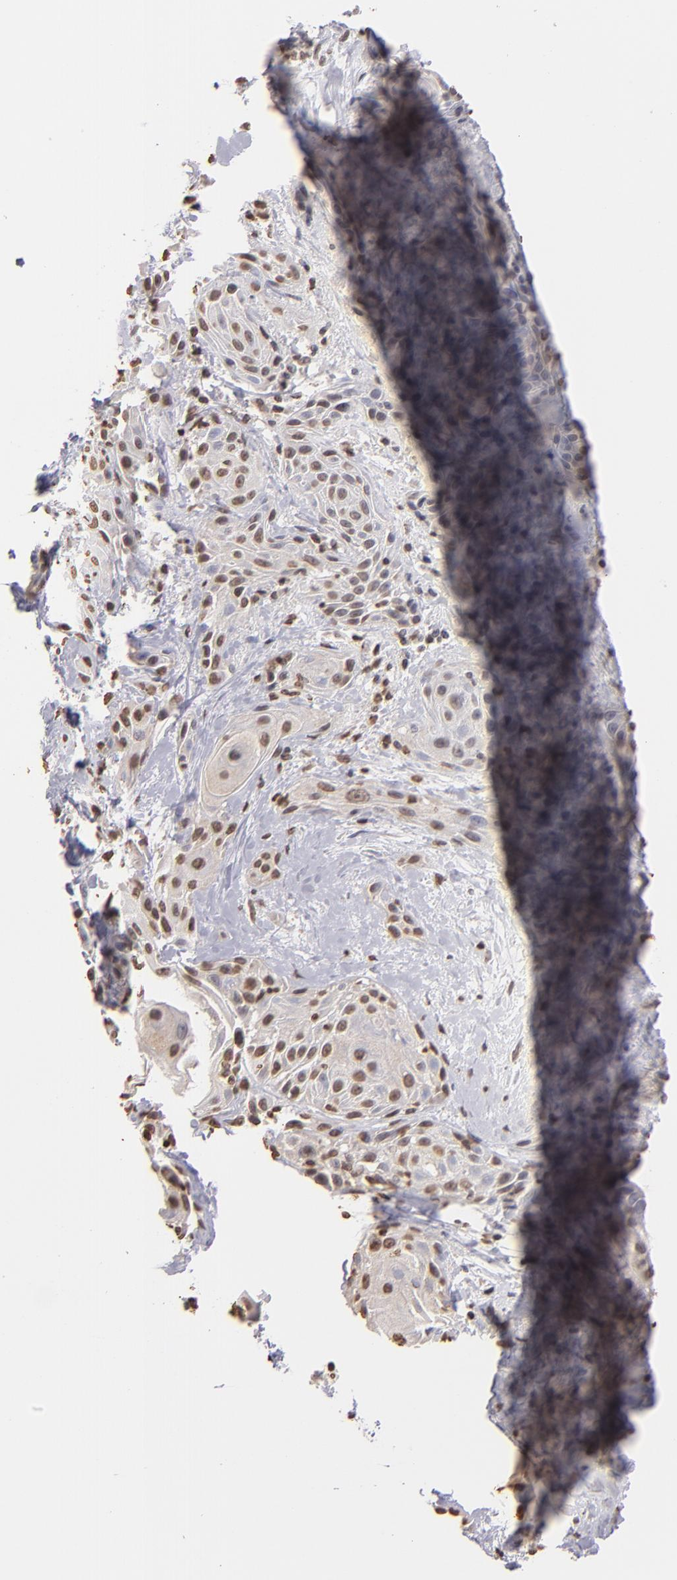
{"staining": {"intensity": "weak", "quantity": "25%-75%", "location": "nuclear"}, "tissue": "skin cancer", "cell_type": "Tumor cells", "image_type": "cancer", "snomed": [{"axis": "morphology", "description": "Squamous cell carcinoma, NOS"}, {"axis": "topography", "description": "Skin"}, {"axis": "topography", "description": "Anal"}], "caption": "Human skin squamous cell carcinoma stained for a protein (brown) exhibits weak nuclear positive positivity in about 25%-75% of tumor cells.", "gene": "LBX1", "patient": {"sex": "male", "age": 64}}